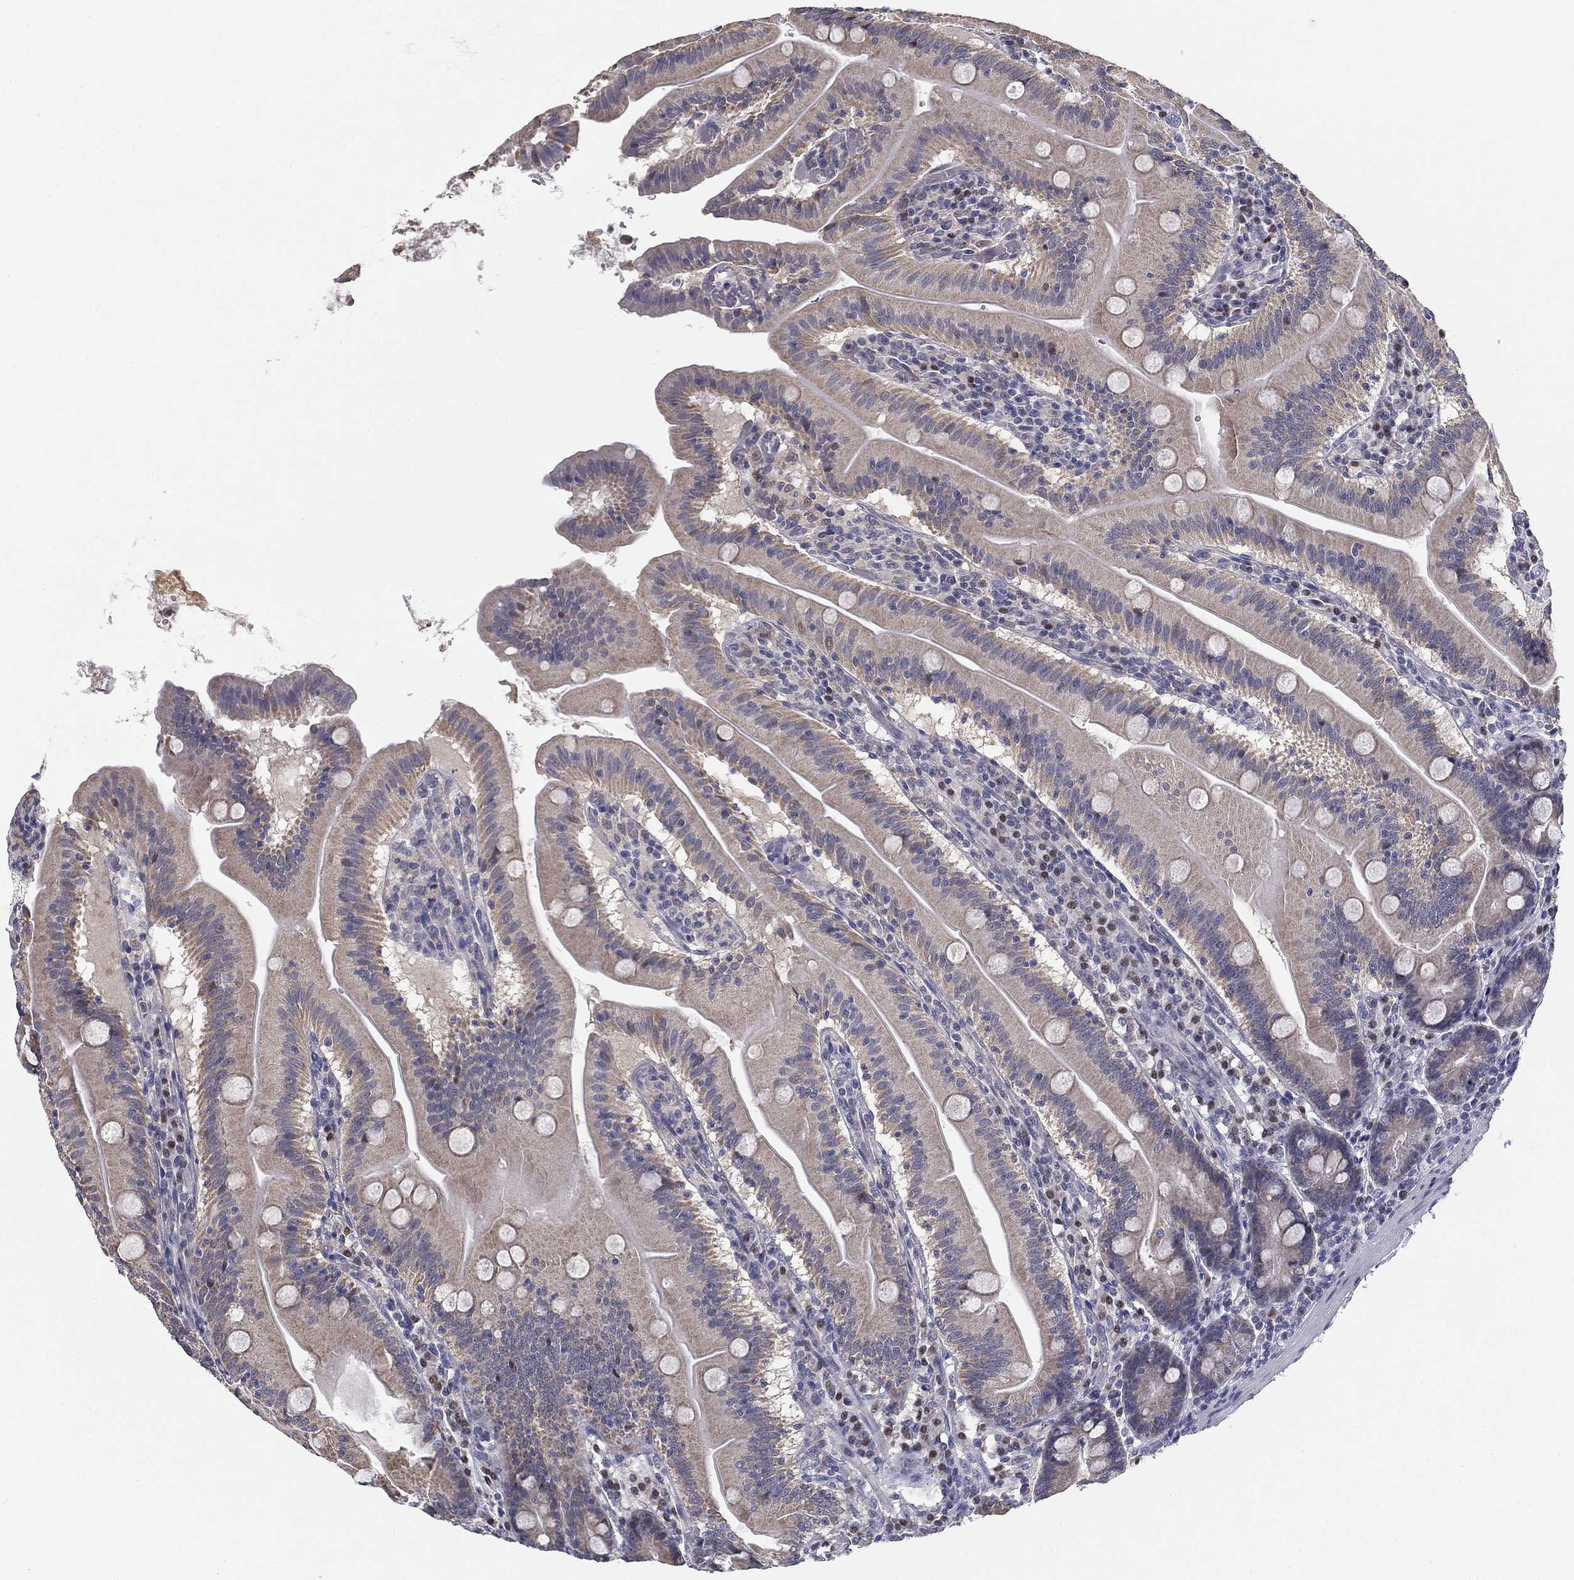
{"staining": {"intensity": "weak", "quantity": ">75%", "location": "cytoplasmic/membranous"}, "tissue": "small intestine", "cell_type": "Glandular cells", "image_type": "normal", "snomed": [{"axis": "morphology", "description": "Normal tissue, NOS"}, {"axis": "topography", "description": "Small intestine"}], "caption": "Protein expression analysis of benign human small intestine reveals weak cytoplasmic/membranous expression in approximately >75% of glandular cells. Using DAB (brown) and hematoxylin (blue) stains, captured at high magnification using brightfield microscopy.", "gene": "SLC2A9", "patient": {"sex": "male", "age": 37}}